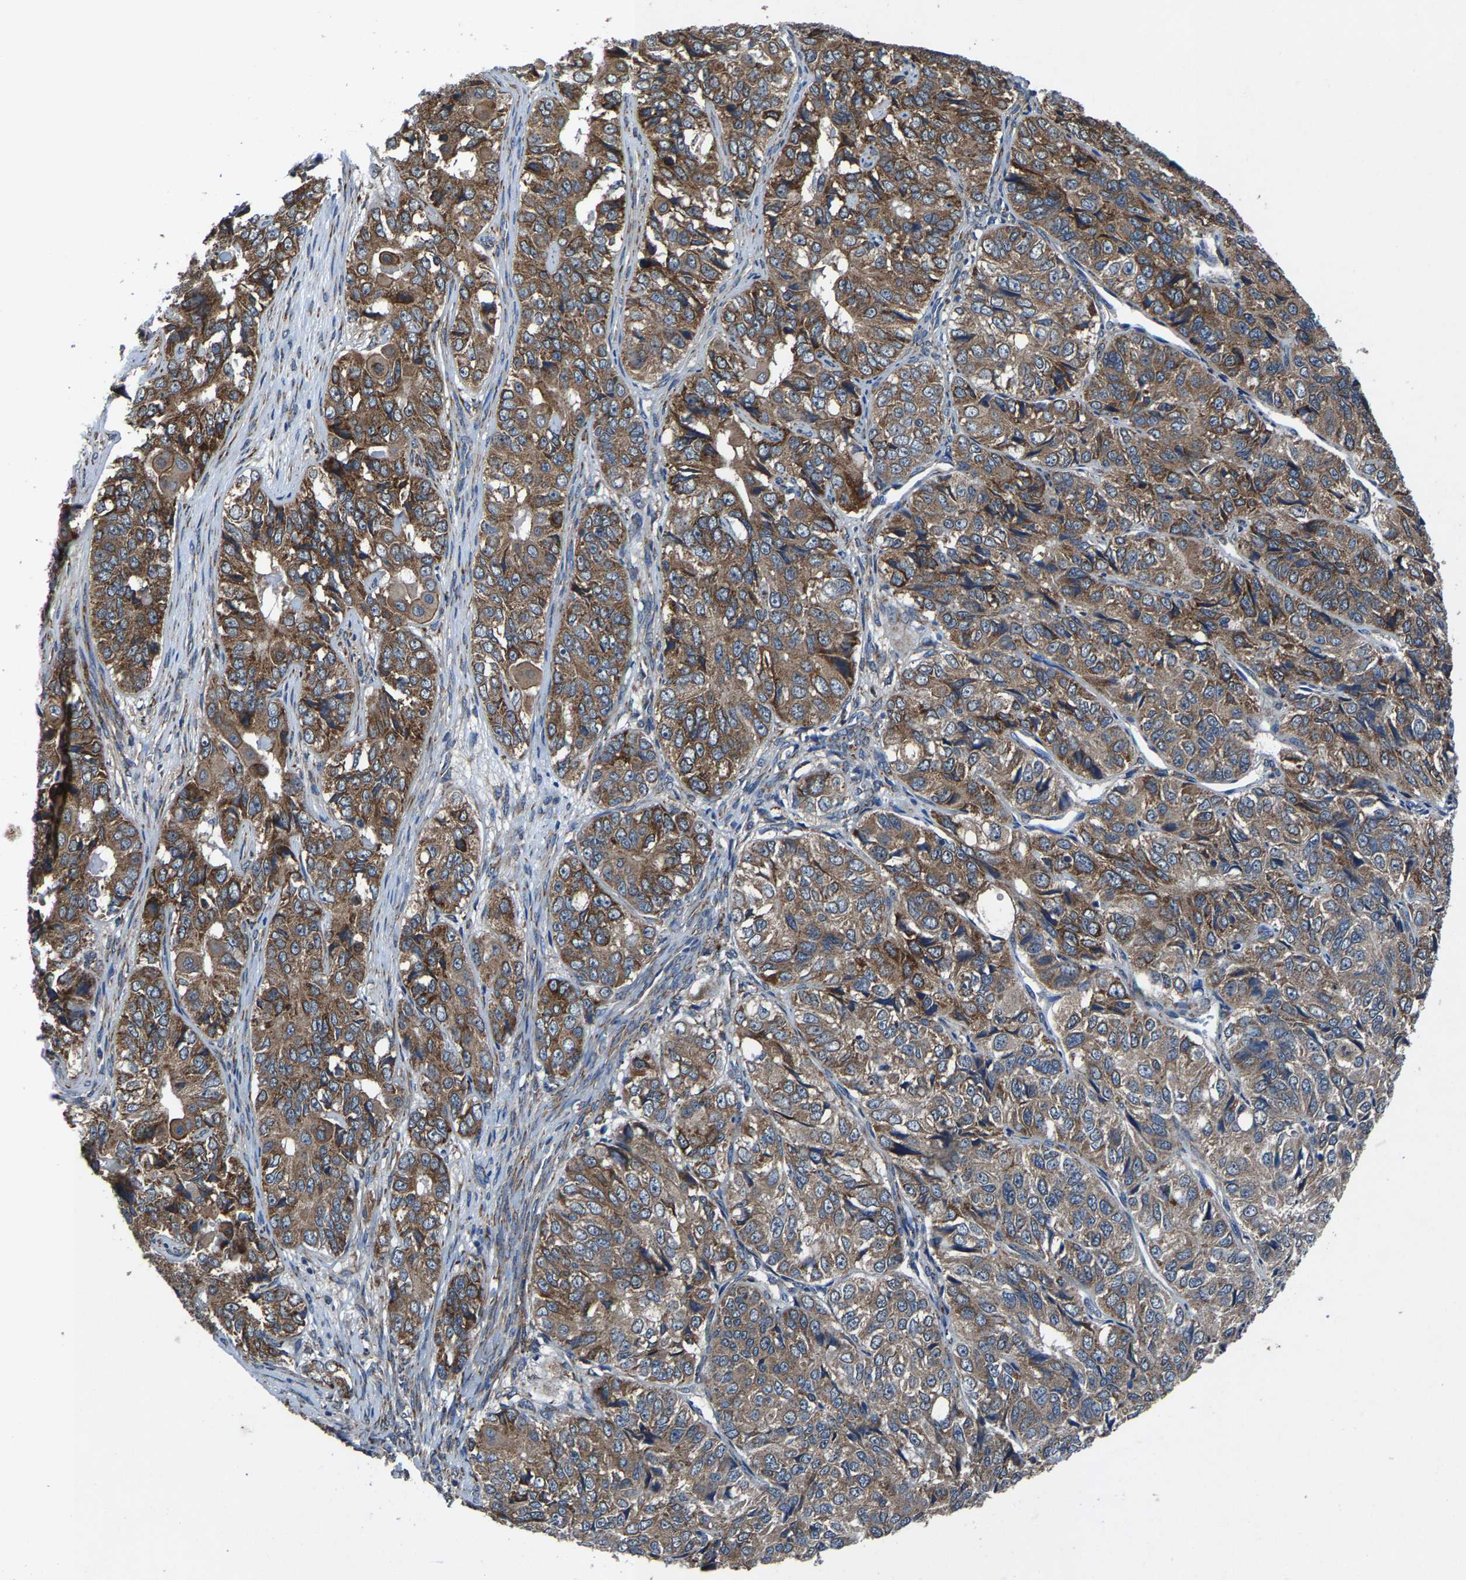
{"staining": {"intensity": "moderate", "quantity": ">75%", "location": "cytoplasmic/membranous"}, "tissue": "ovarian cancer", "cell_type": "Tumor cells", "image_type": "cancer", "snomed": [{"axis": "morphology", "description": "Carcinoma, endometroid"}, {"axis": "topography", "description": "Ovary"}], "caption": "Ovarian cancer stained with IHC demonstrates moderate cytoplasmic/membranous expression in approximately >75% of tumor cells. Nuclei are stained in blue.", "gene": "PDP1", "patient": {"sex": "female", "age": 51}}